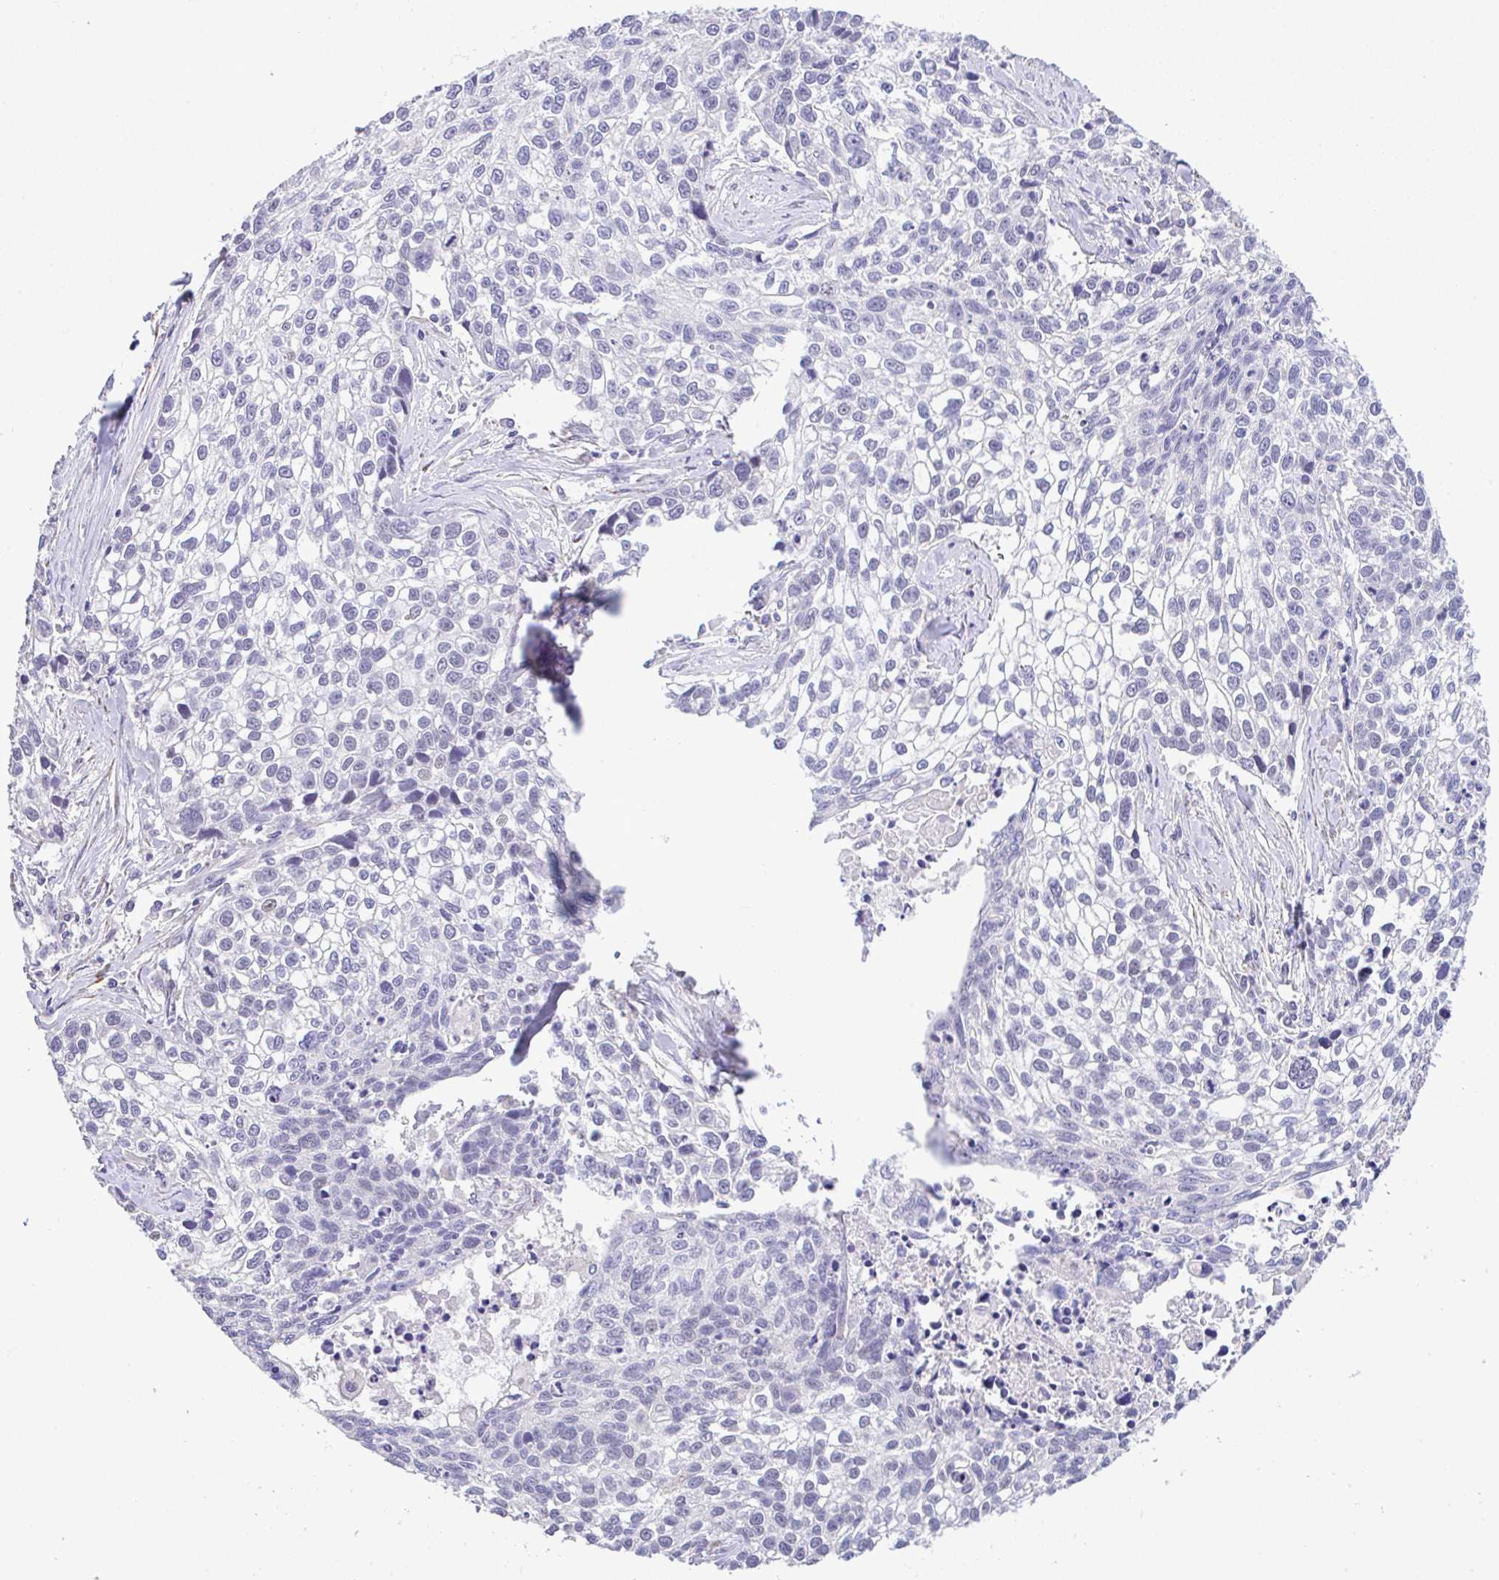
{"staining": {"intensity": "negative", "quantity": "none", "location": "none"}, "tissue": "lung cancer", "cell_type": "Tumor cells", "image_type": "cancer", "snomed": [{"axis": "morphology", "description": "Squamous cell carcinoma, NOS"}, {"axis": "topography", "description": "Lung"}], "caption": "This micrograph is of lung cancer (squamous cell carcinoma) stained with immunohistochemistry (IHC) to label a protein in brown with the nuclei are counter-stained blue. There is no expression in tumor cells.", "gene": "CTU1", "patient": {"sex": "male", "age": 74}}